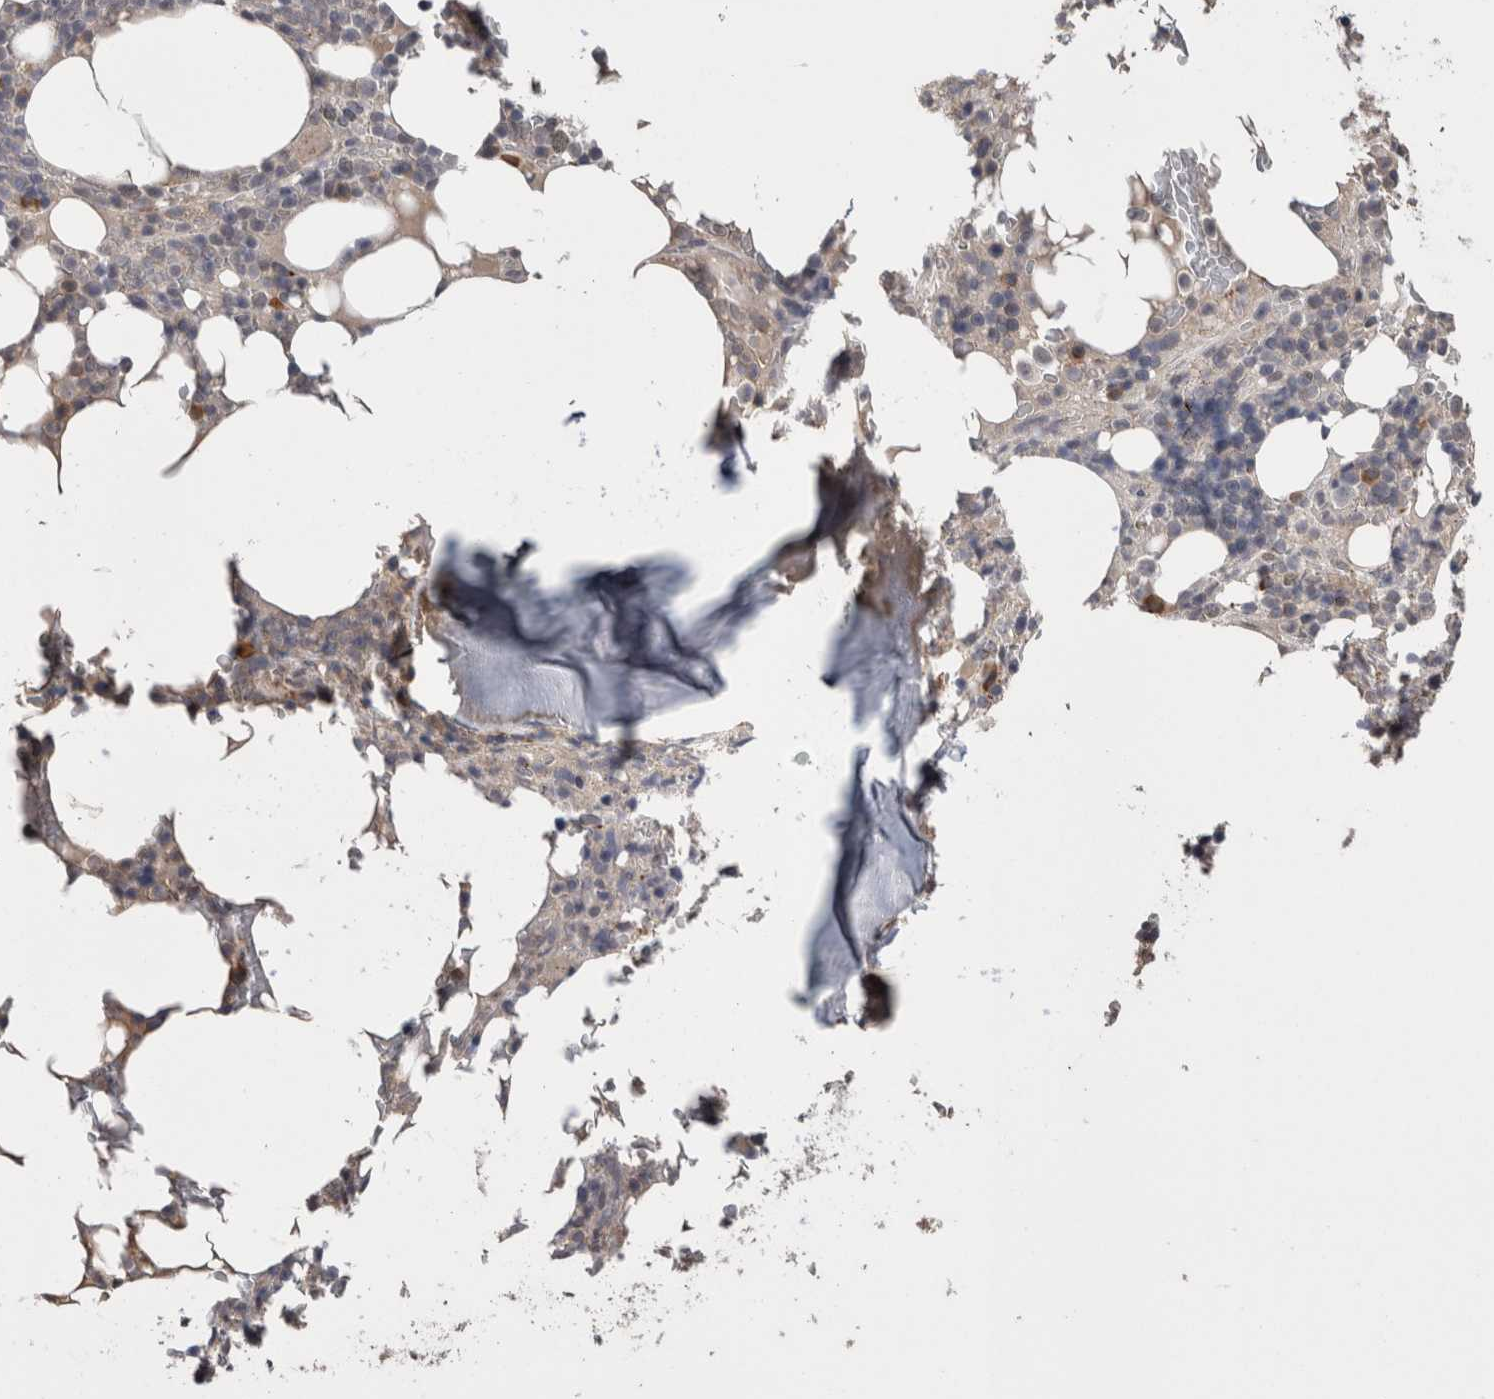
{"staining": {"intensity": "negative", "quantity": "none", "location": "none"}, "tissue": "bone marrow", "cell_type": "Hematopoietic cells", "image_type": "normal", "snomed": [{"axis": "morphology", "description": "Normal tissue, NOS"}, {"axis": "topography", "description": "Bone marrow"}], "caption": "The histopathology image shows no significant staining in hematopoietic cells of bone marrow.", "gene": "ANXA13", "patient": {"sex": "male", "age": 58}}